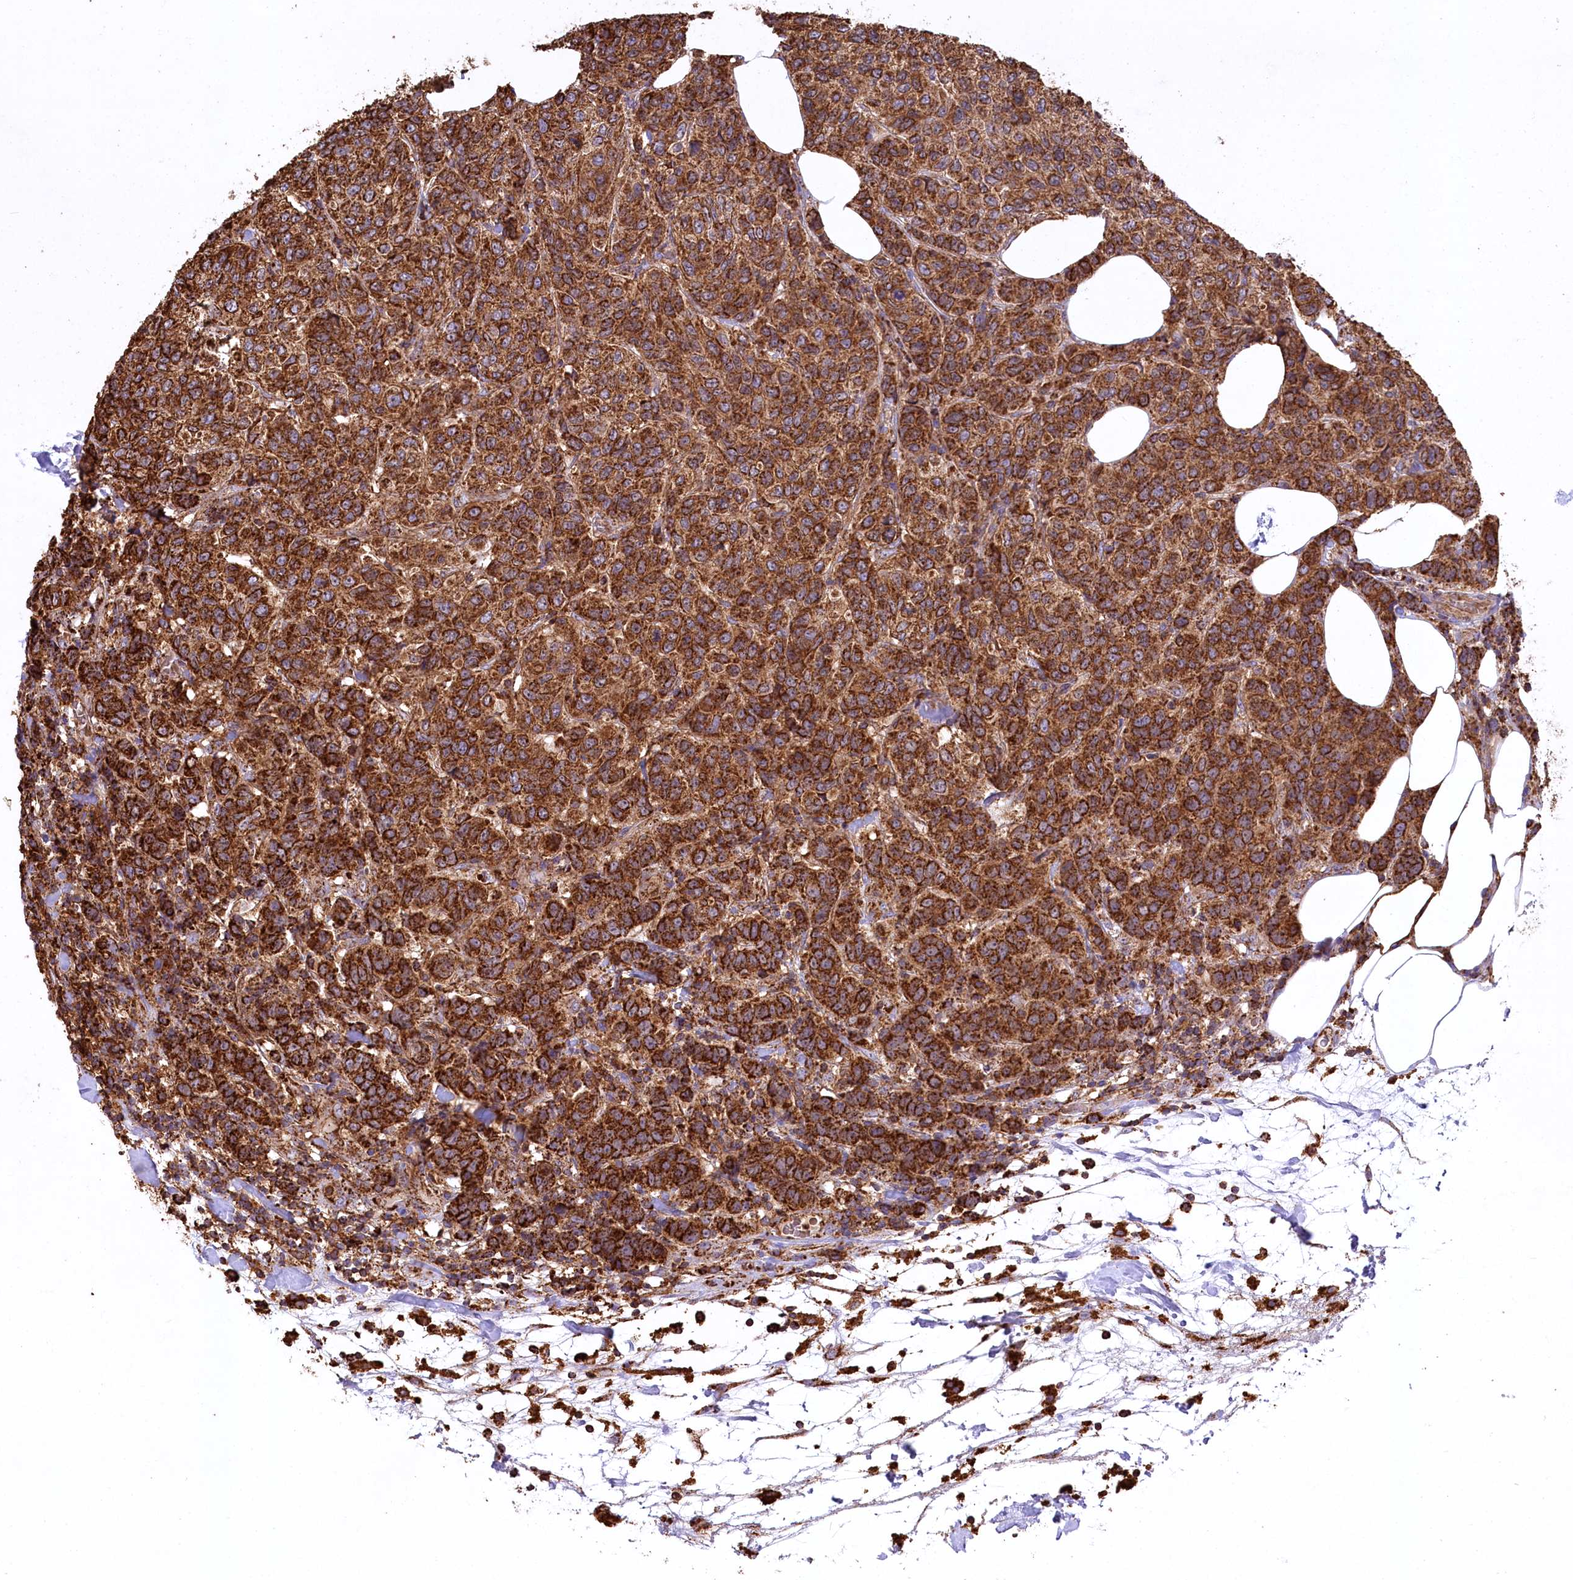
{"staining": {"intensity": "strong", "quantity": ">75%", "location": "cytoplasmic/membranous"}, "tissue": "breast cancer", "cell_type": "Tumor cells", "image_type": "cancer", "snomed": [{"axis": "morphology", "description": "Duct carcinoma"}, {"axis": "topography", "description": "Breast"}], "caption": "Protein staining of intraductal carcinoma (breast) tissue exhibits strong cytoplasmic/membranous expression in about >75% of tumor cells.", "gene": "CARD19", "patient": {"sex": "female", "age": 55}}